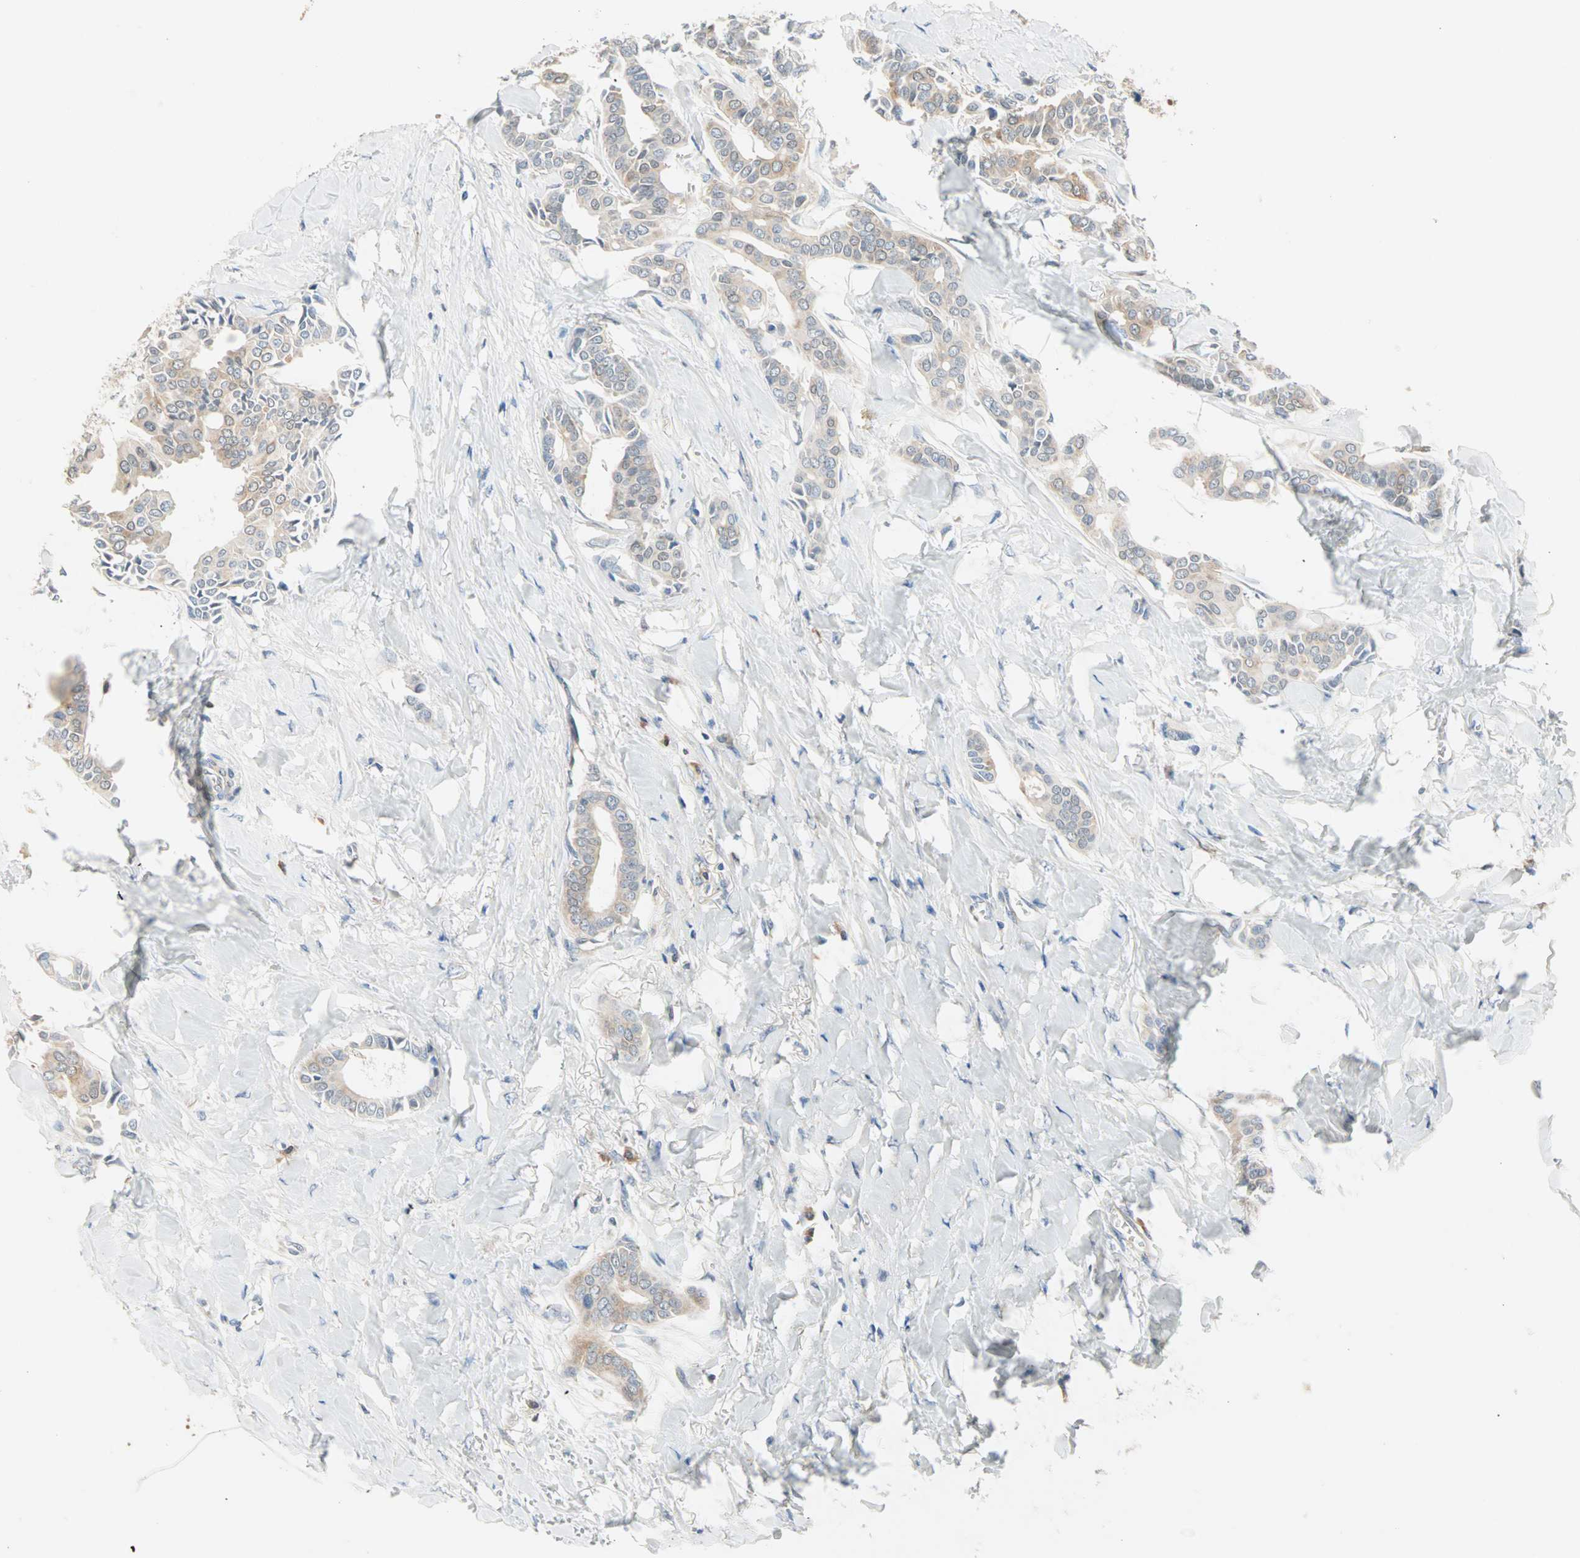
{"staining": {"intensity": "moderate", "quantity": ">75%", "location": "cytoplasmic/membranous"}, "tissue": "head and neck cancer", "cell_type": "Tumor cells", "image_type": "cancer", "snomed": [{"axis": "morphology", "description": "Adenocarcinoma, NOS"}, {"axis": "topography", "description": "Salivary gland"}, {"axis": "topography", "description": "Head-Neck"}], "caption": "This micrograph exhibits immunohistochemistry staining of human head and neck cancer (adenocarcinoma), with medium moderate cytoplasmic/membranous expression in about >75% of tumor cells.", "gene": "MPI", "patient": {"sex": "female", "age": 59}}